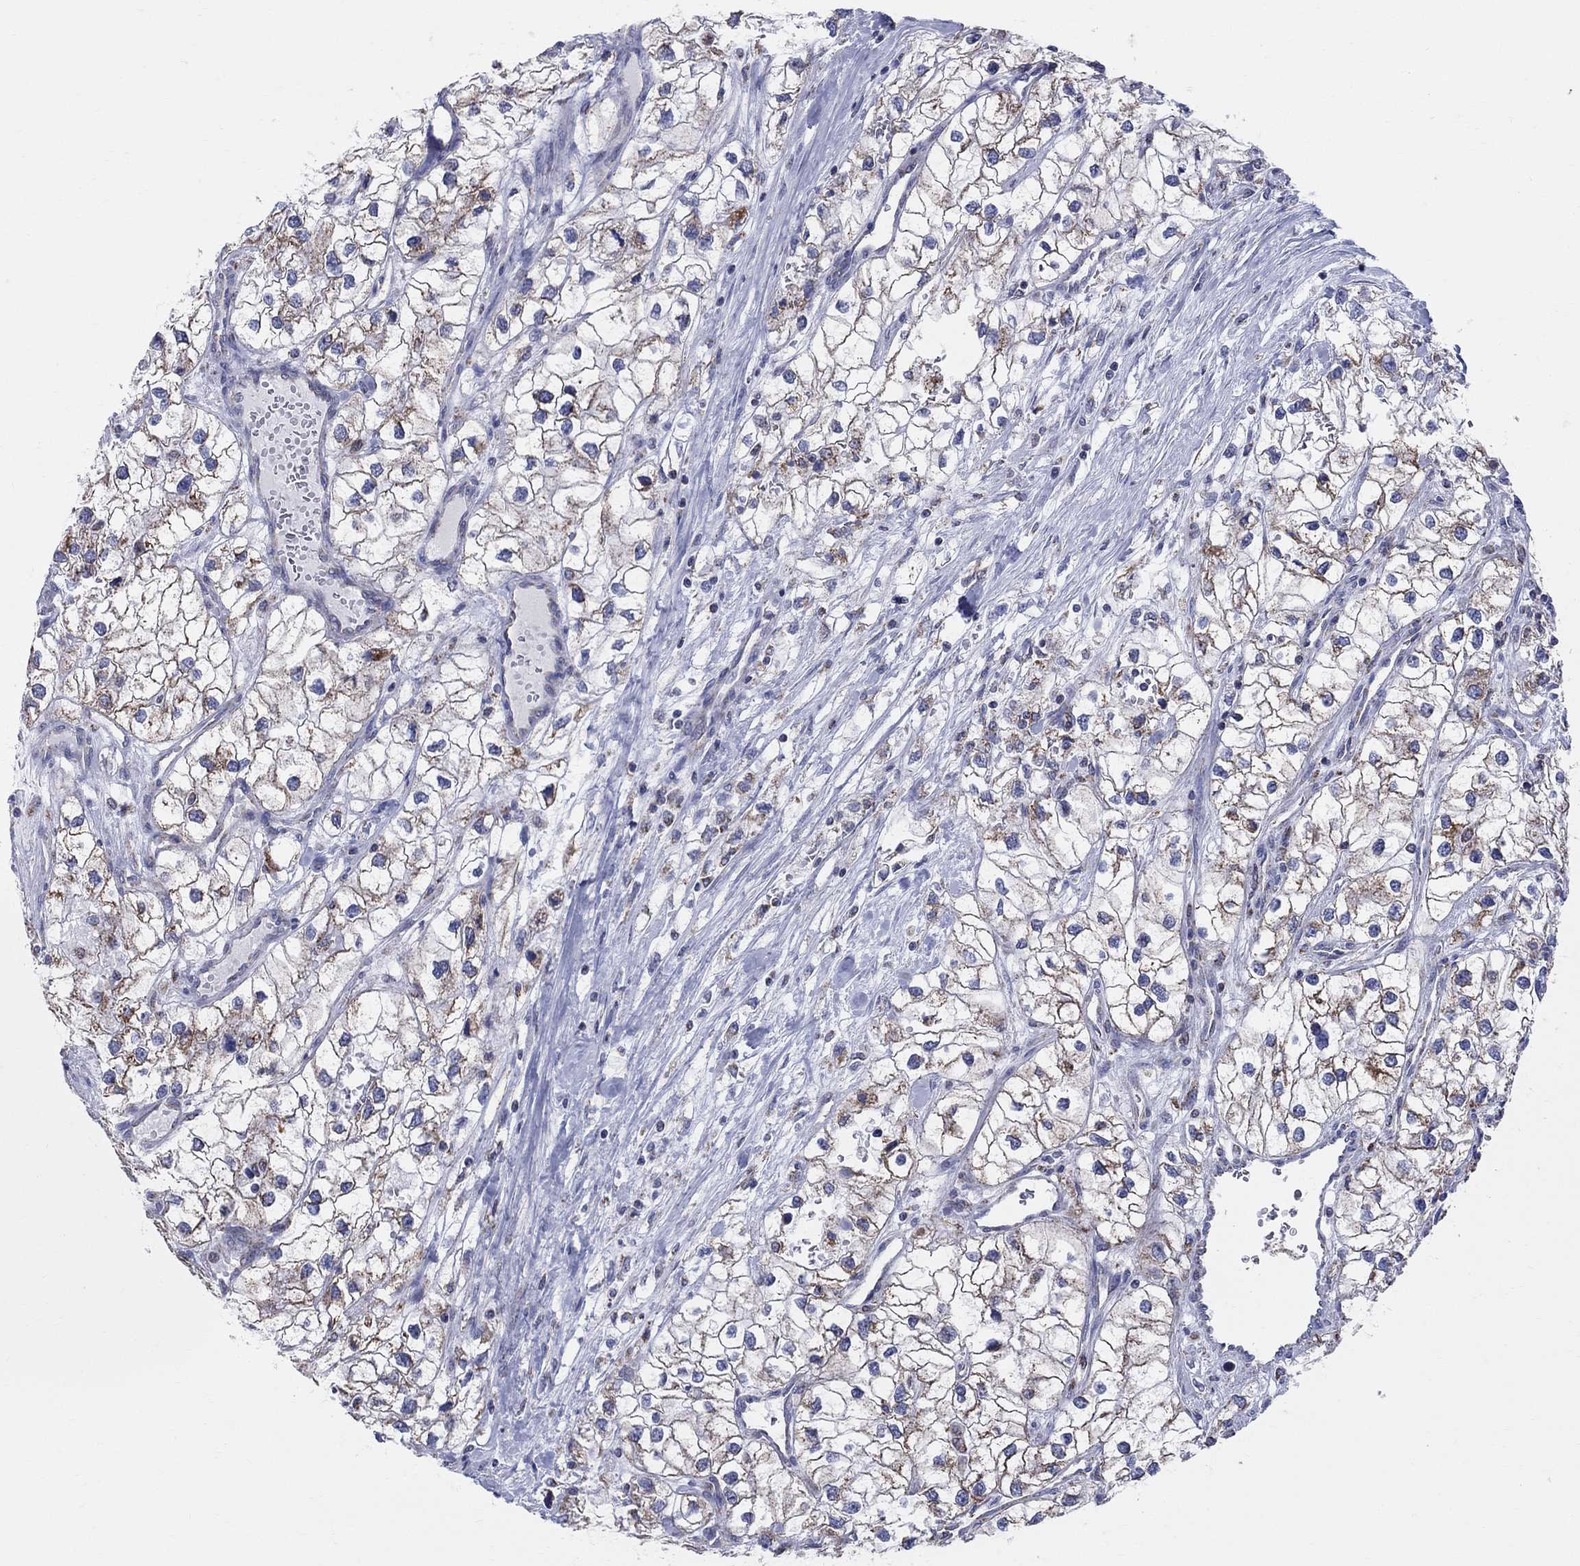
{"staining": {"intensity": "strong", "quantity": "25%-75%", "location": "cytoplasmic/membranous"}, "tissue": "renal cancer", "cell_type": "Tumor cells", "image_type": "cancer", "snomed": [{"axis": "morphology", "description": "Adenocarcinoma, NOS"}, {"axis": "topography", "description": "Kidney"}], "caption": "Immunohistochemistry of renal cancer exhibits high levels of strong cytoplasmic/membranous positivity in approximately 25%-75% of tumor cells.", "gene": "KISS1R", "patient": {"sex": "male", "age": 59}}